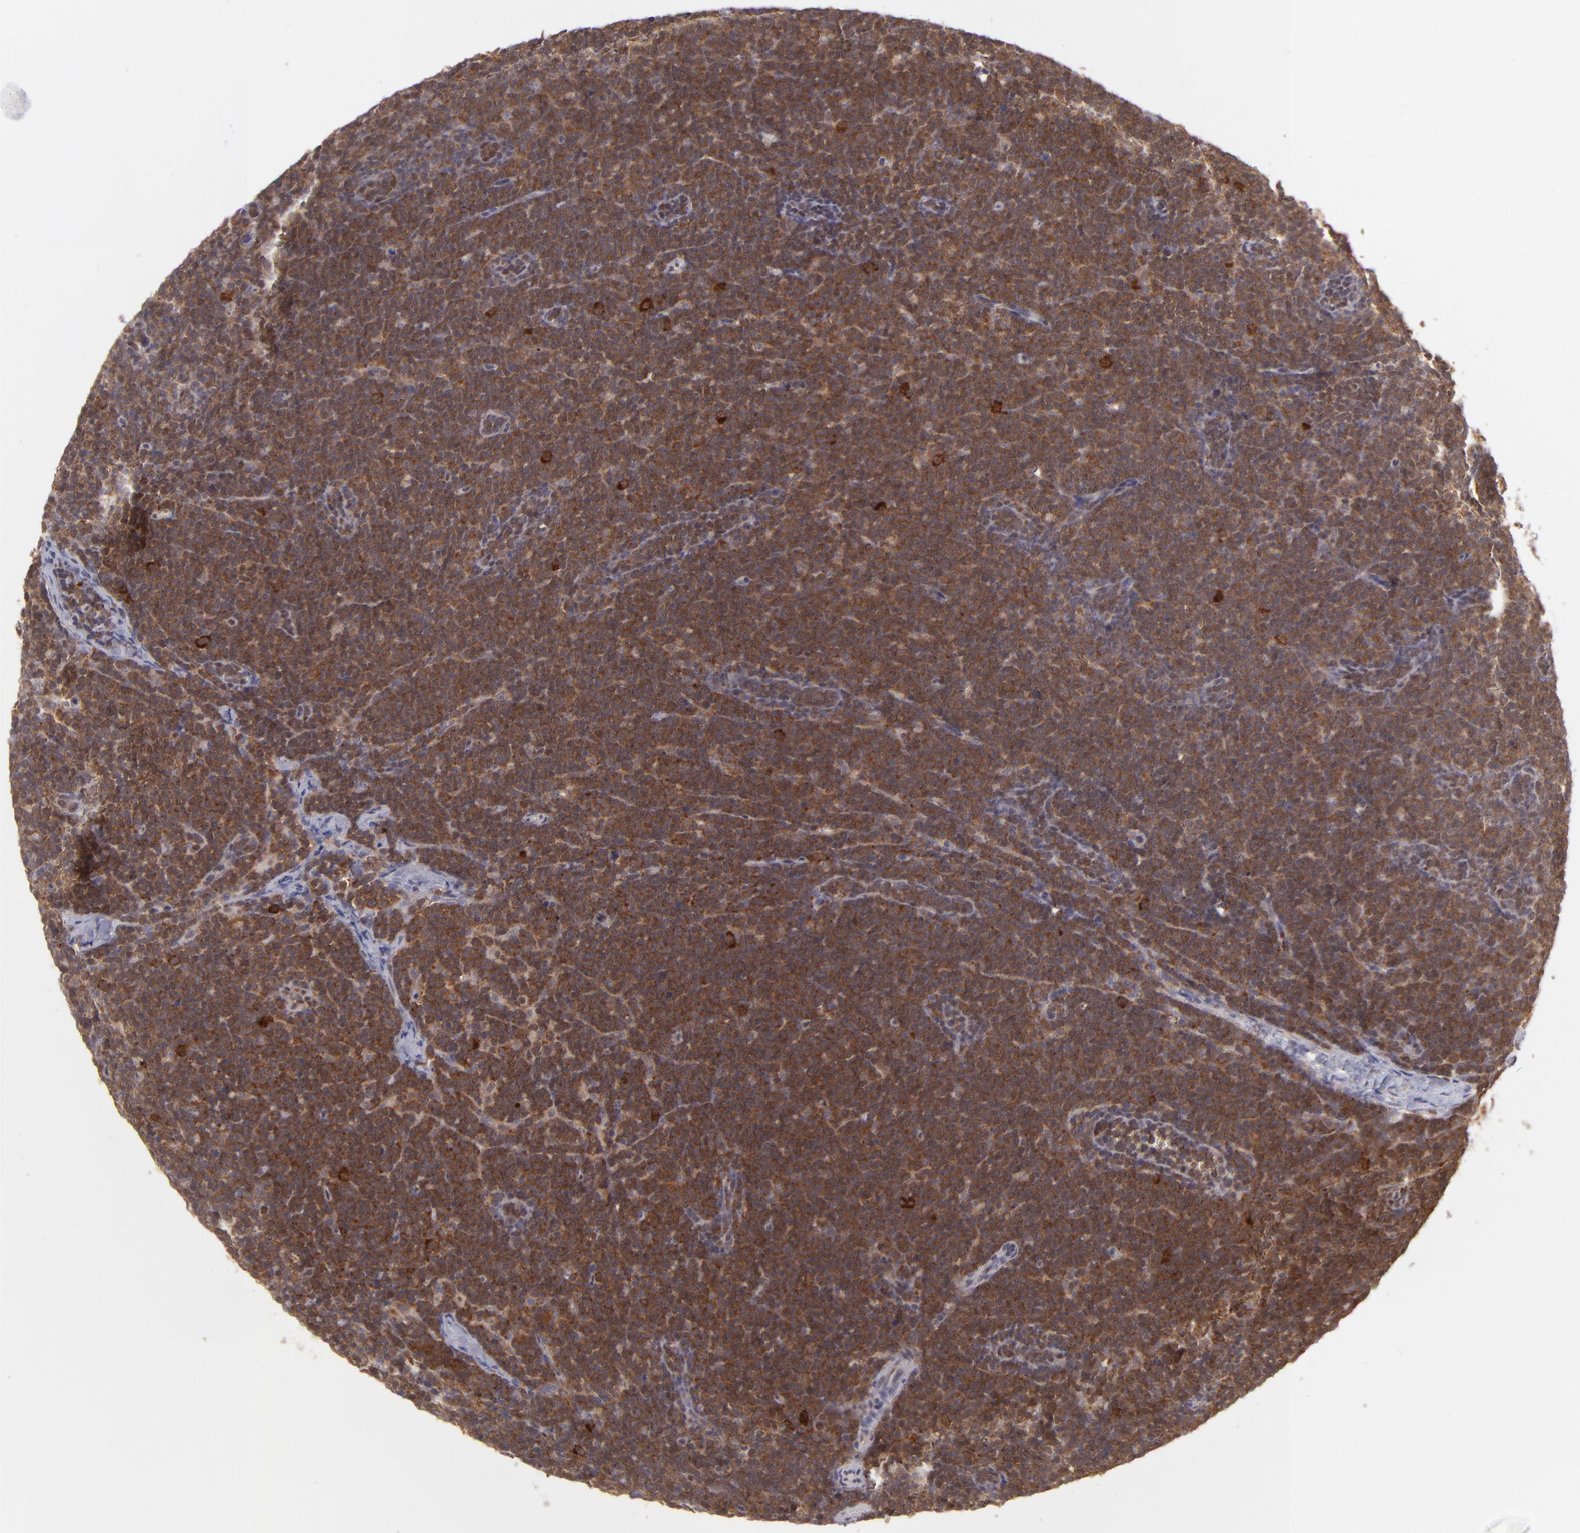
{"staining": {"intensity": "strong", "quantity": ">75%", "location": "cytoplasmic/membranous"}, "tissue": "lymphoma", "cell_type": "Tumor cells", "image_type": "cancer", "snomed": [{"axis": "morphology", "description": "Malignant lymphoma, non-Hodgkin's type, High grade"}, {"axis": "topography", "description": "Lymph node"}], "caption": "DAB (3,3'-diaminobenzidine) immunohistochemical staining of high-grade malignant lymphoma, non-Hodgkin's type displays strong cytoplasmic/membranous protein staining in about >75% of tumor cells.", "gene": "PTPN13", "patient": {"sex": "female", "age": 58}}